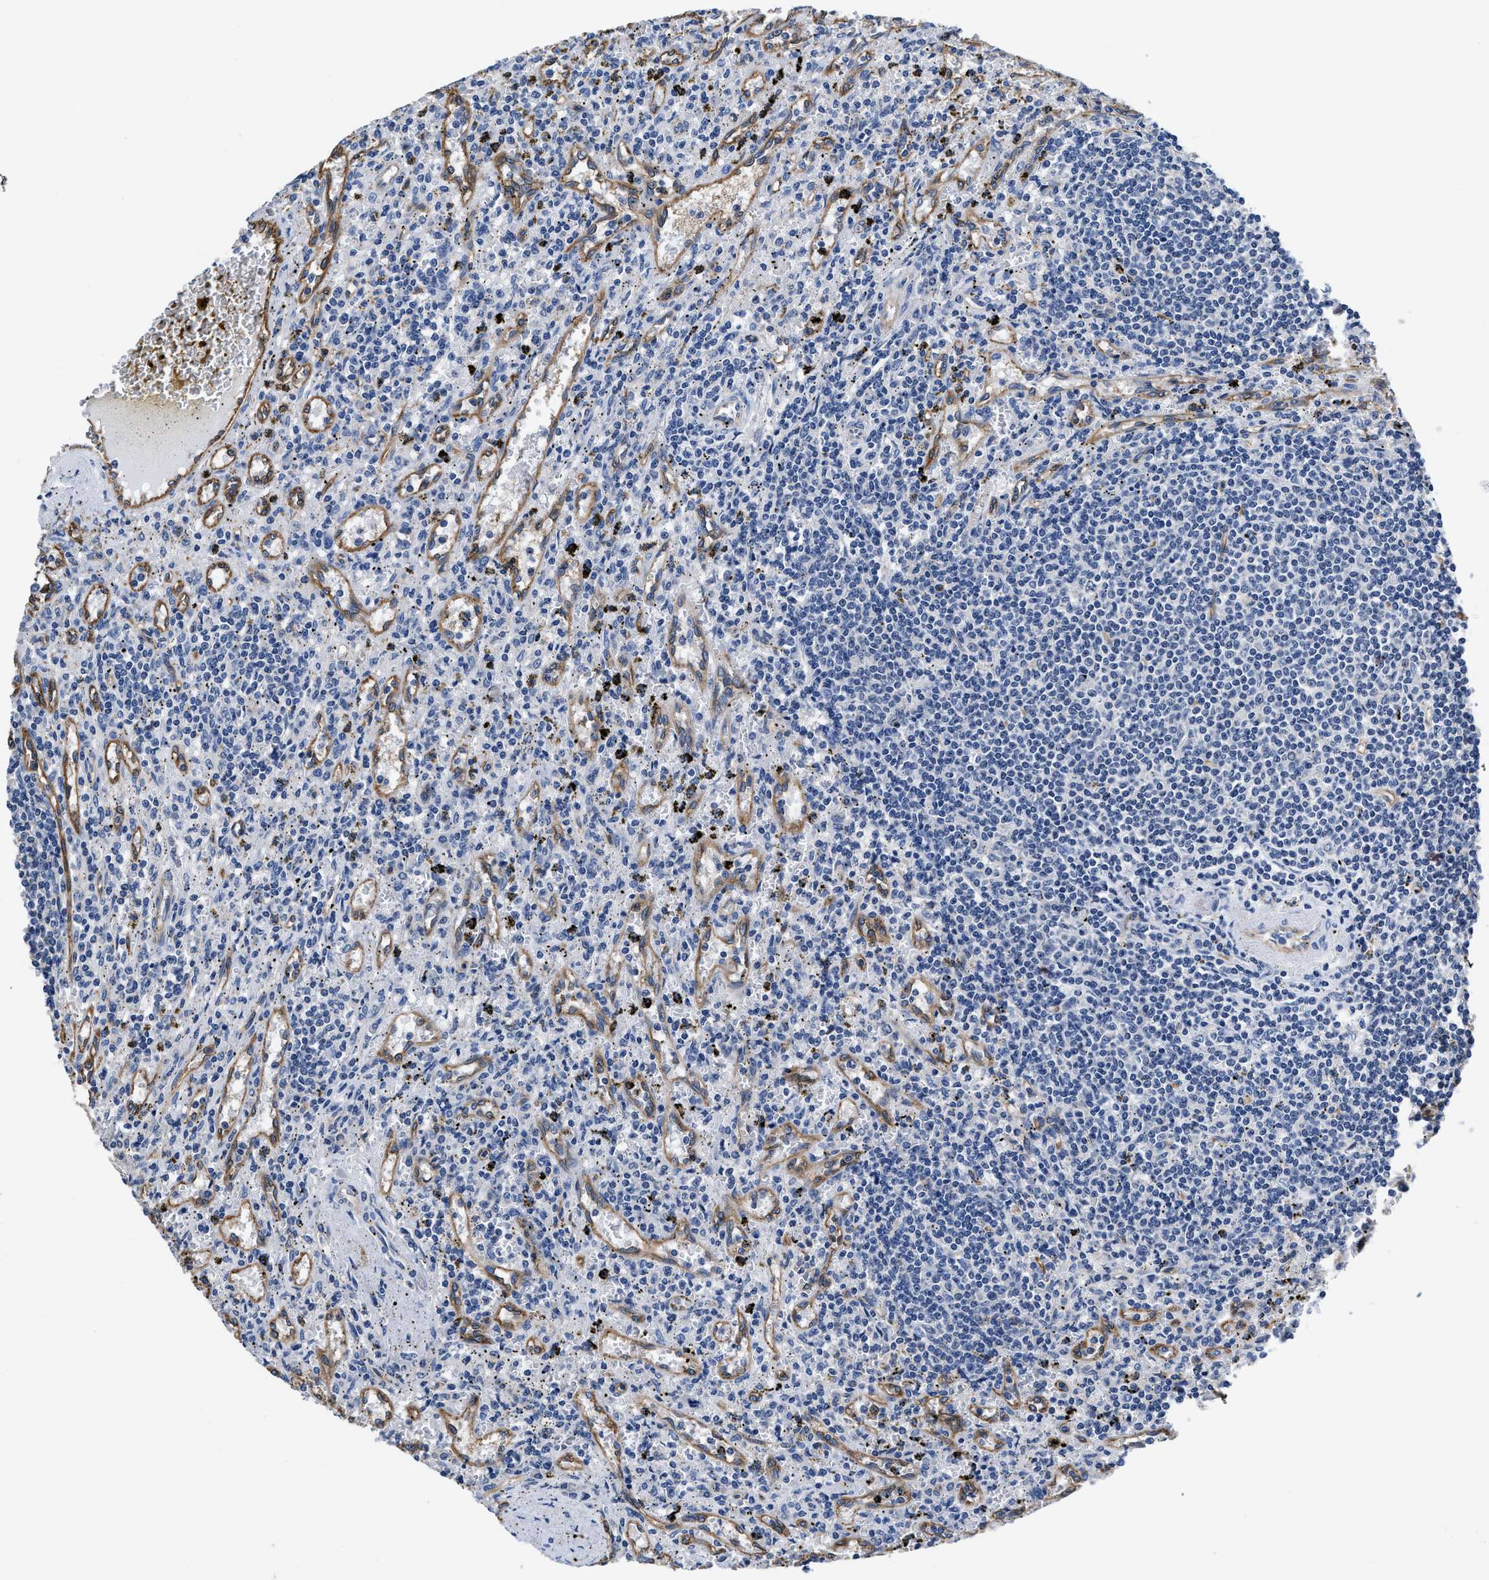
{"staining": {"intensity": "negative", "quantity": "none", "location": "none"}, "tissue": "lymphoma", "cell_type": "Tumor cells", "image_type": "cancer", "snomed": [{"axis": "morphology", "description": "Malignant lymphoma, non-Hodgkin's type, Low grade"}, {"axis": "topography", "description": "Spleen"}], "caption": "Immunohistochemical staining of human lymphoma displays no significant staining in tumor cells. (DAB immunohistochemistry (IHC) with hematoxylin counter stain).", "gene": "C22orf42", "patient": {"sex": "male", "age": 76}}